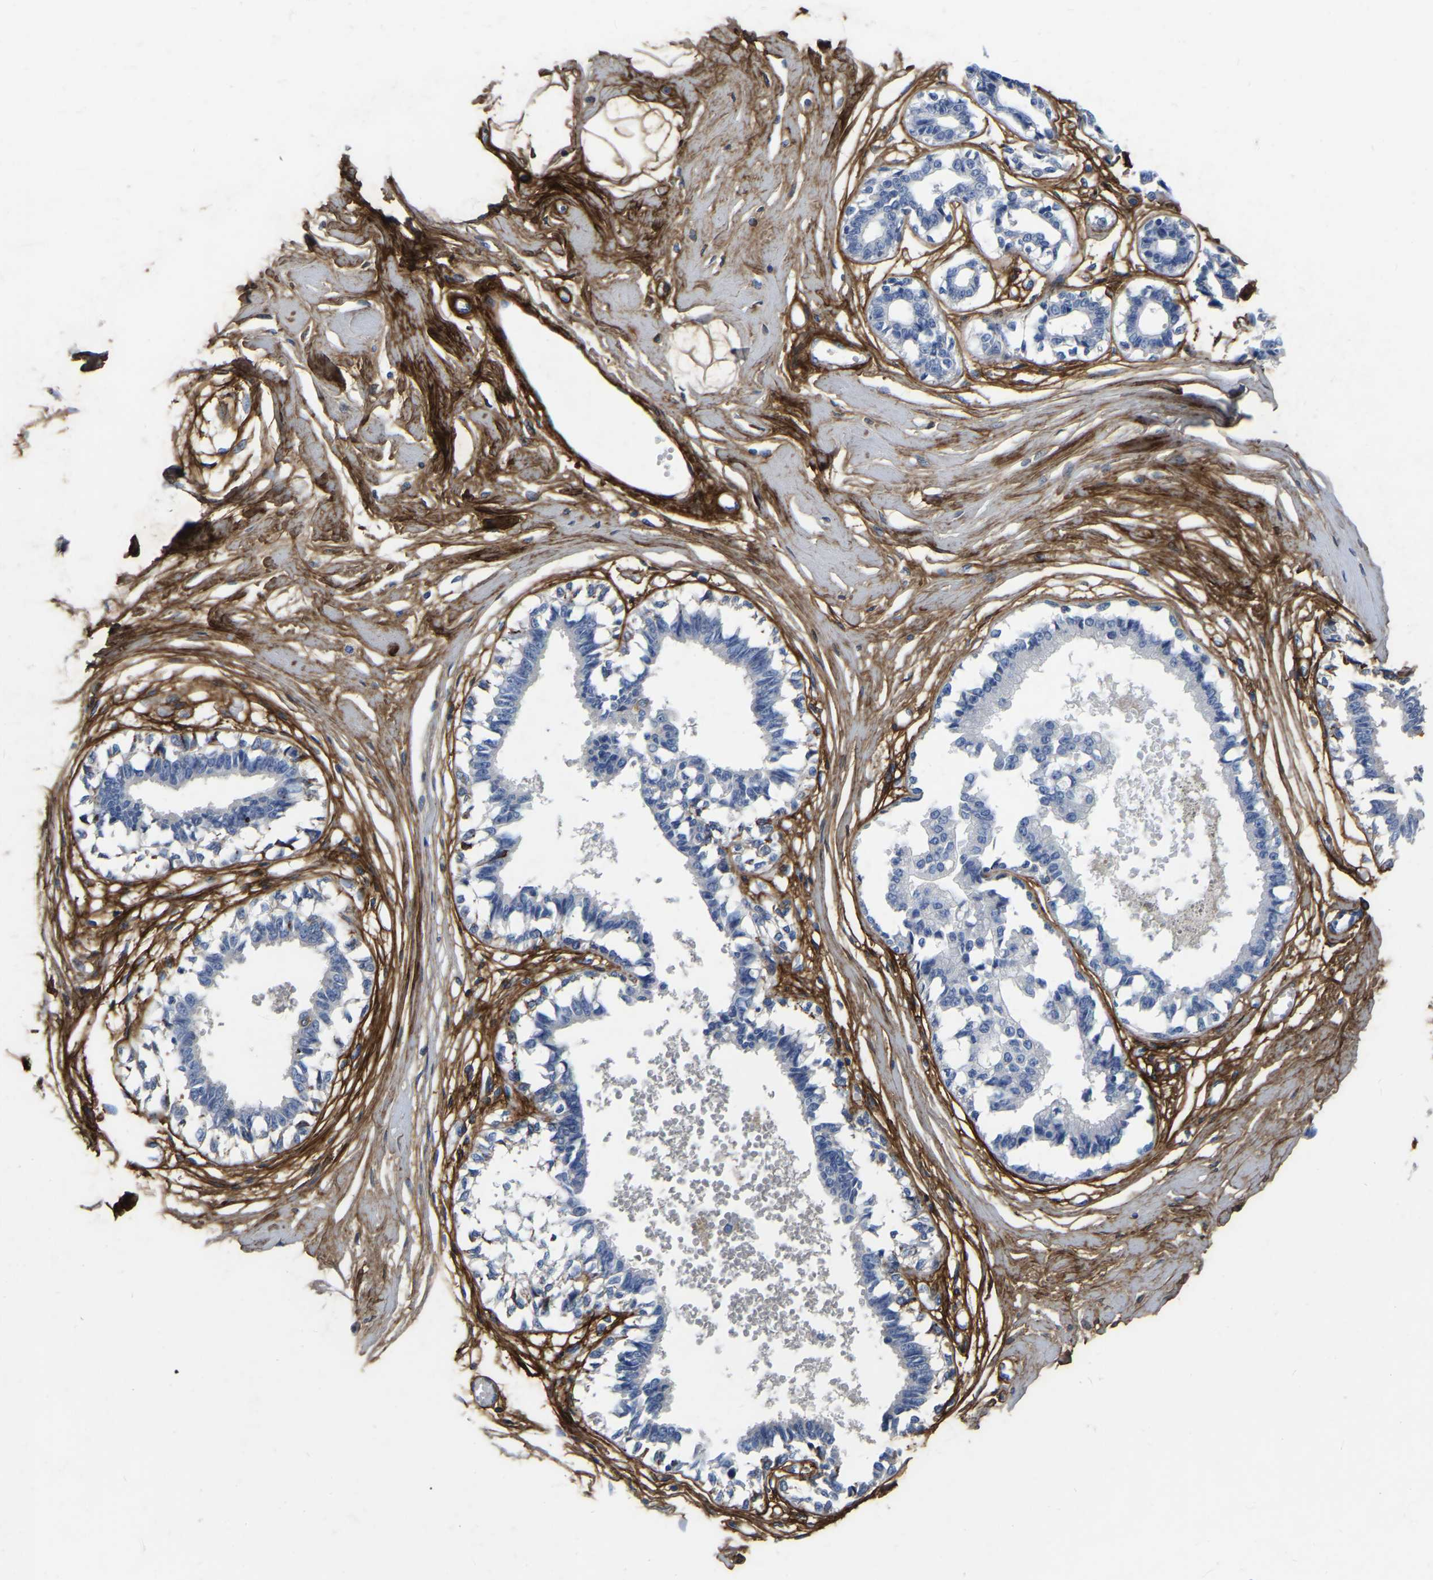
{"staining": {"intensity": "negative", "quantity": "none", "location": "none"}, "tissue": "breast", "cell_type": "Glandular cells", "image_type": "normal", "snomed": [{"axis": "morphology", "description": "Normal tissue, NOS"}, {"axis": "topography", "description": "Breast"}], "caption": "This is an immunohistochemistry micrograph of unremarkable breast. There is no staining in glandular cells.", "gene": "COL6A1", "patient": {"sex": "female", "age": 45}}